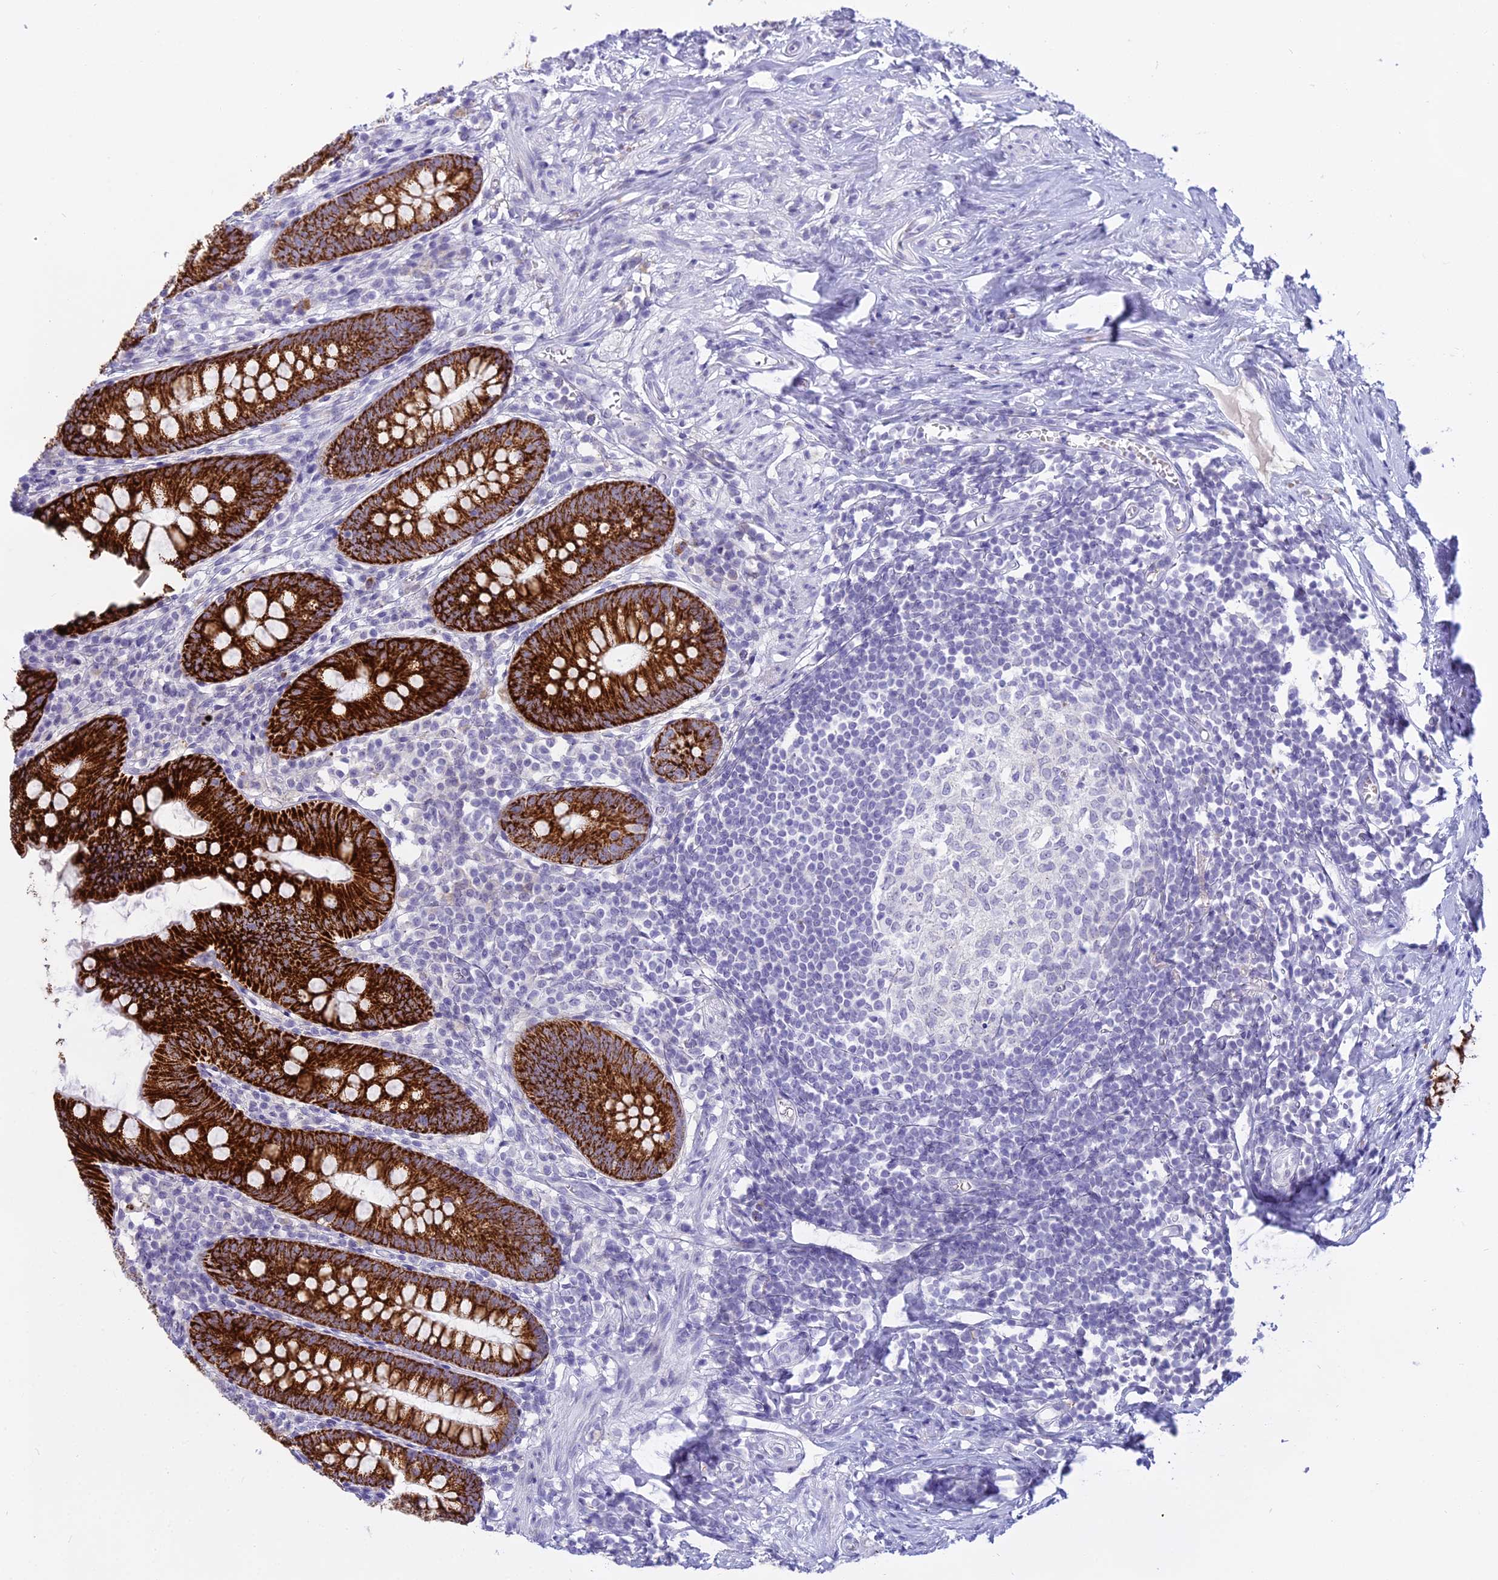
{"staining": {"intensity": "strong", "quantity": ">75%", "location": "cytoplasmic/membranous"}, "tissue": "appendix", "cell_type": "Glandular cells", "image_type": "normal", "snomed": [{"axis": "morphology", "description": "Normal tissue, NOS"}, {"axis": "topography", "description": "Appendix"}], "caption": "Glandular cells reveal strong cytoplasmic/membranous staining in about >75% of cells in unremarkable appendix.", "gene": "OSTN", "patient": {"sex": "female", "age": 51}}